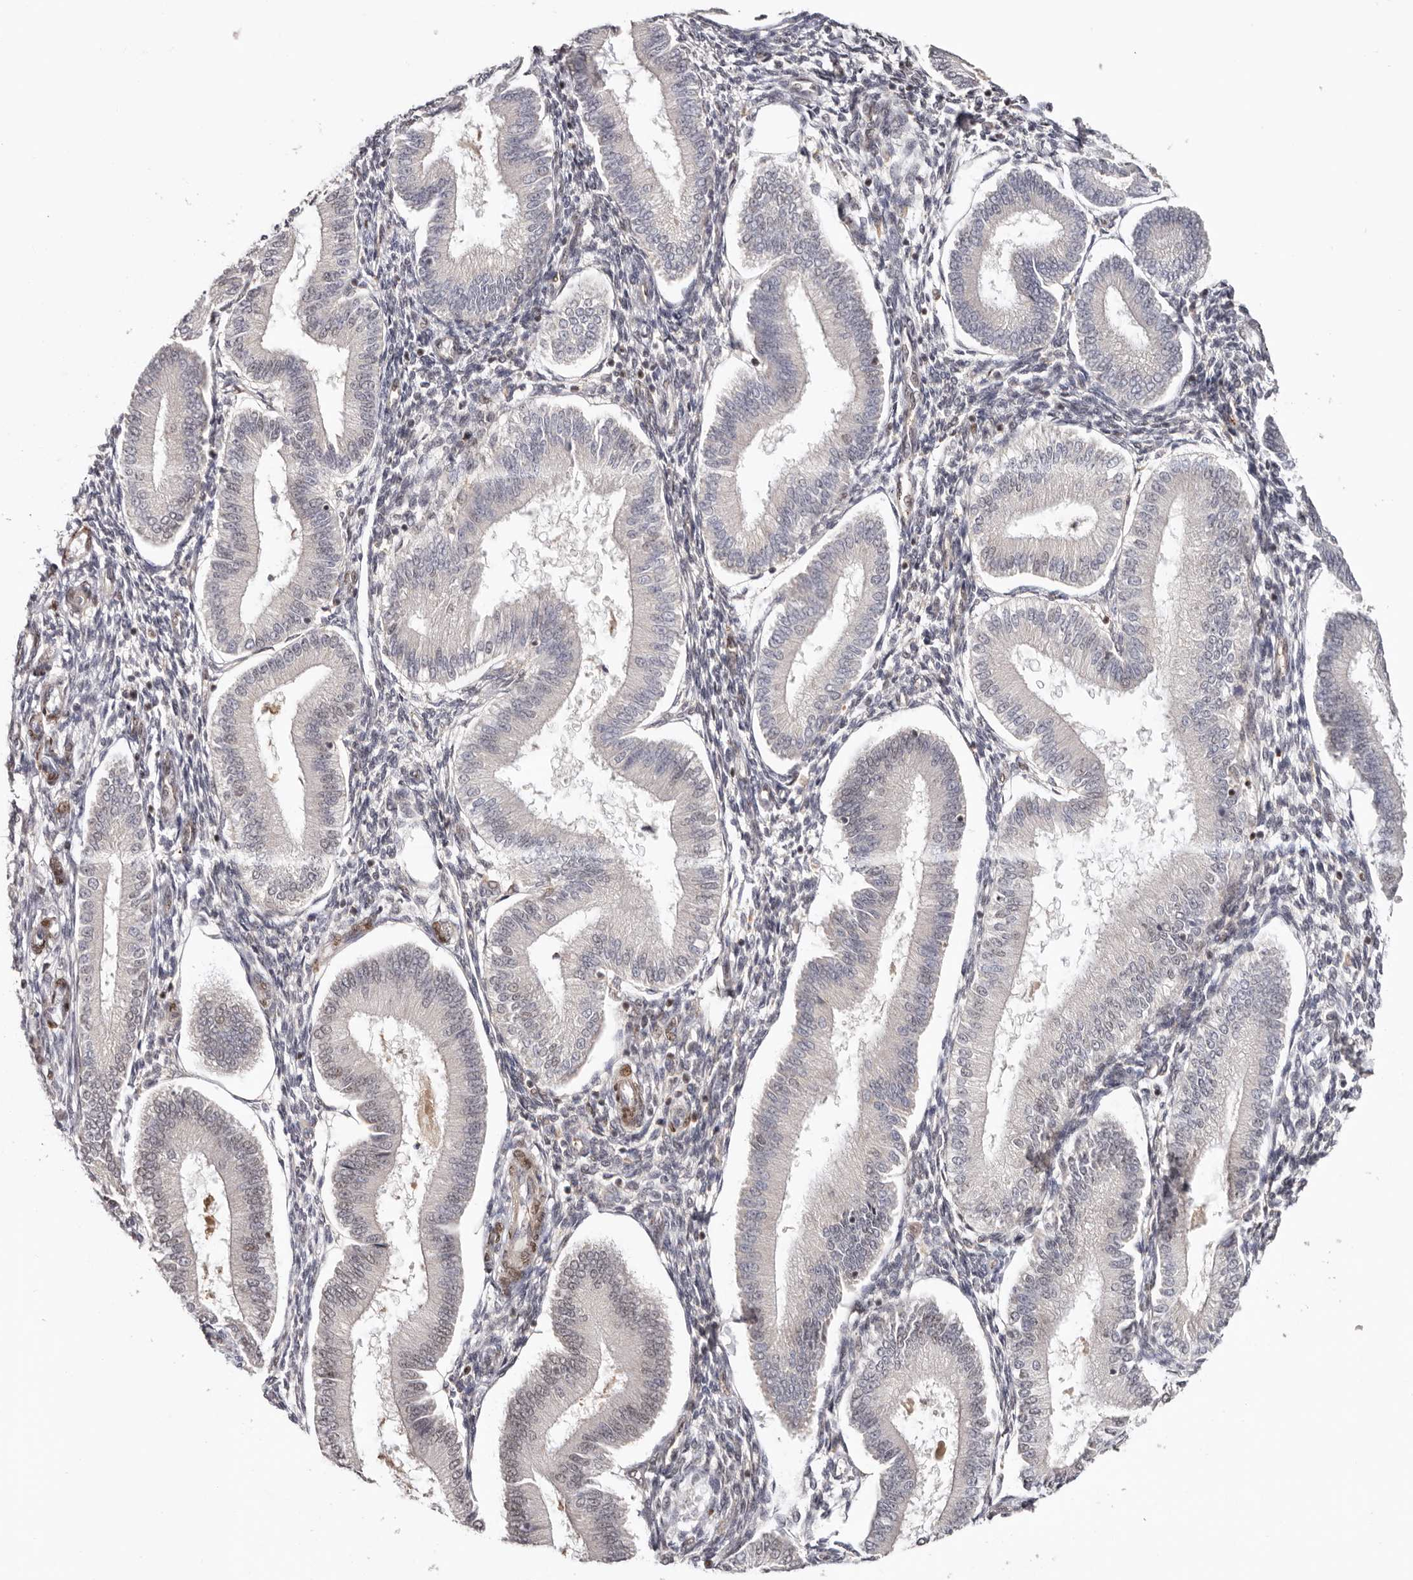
{"staining": {"intensity": "moderate", "quantity": "<25%", "location": "nuclear"}, "tissue": "endometrium", "cell_type": "Cells in endometrial stroma", "image_type": "normal", "snomed": [{"axis": "morphology", "description": "Normal tissue, NOS"}, {"axis": "topography", "description": "Endometrium"}], "caption": "Protein staining of normal endometrium displays moderate nuclear positivity in about <25% of cells in endometrial stroma. The staining is performed using DAB (3,3'-diaminobenzidine) brown chromogen to label protein expression. The nuclei are counter-stained blue using hematoxylin.", "gene": "SMAD7", "patient": {"sex": "female", "age": 39}}